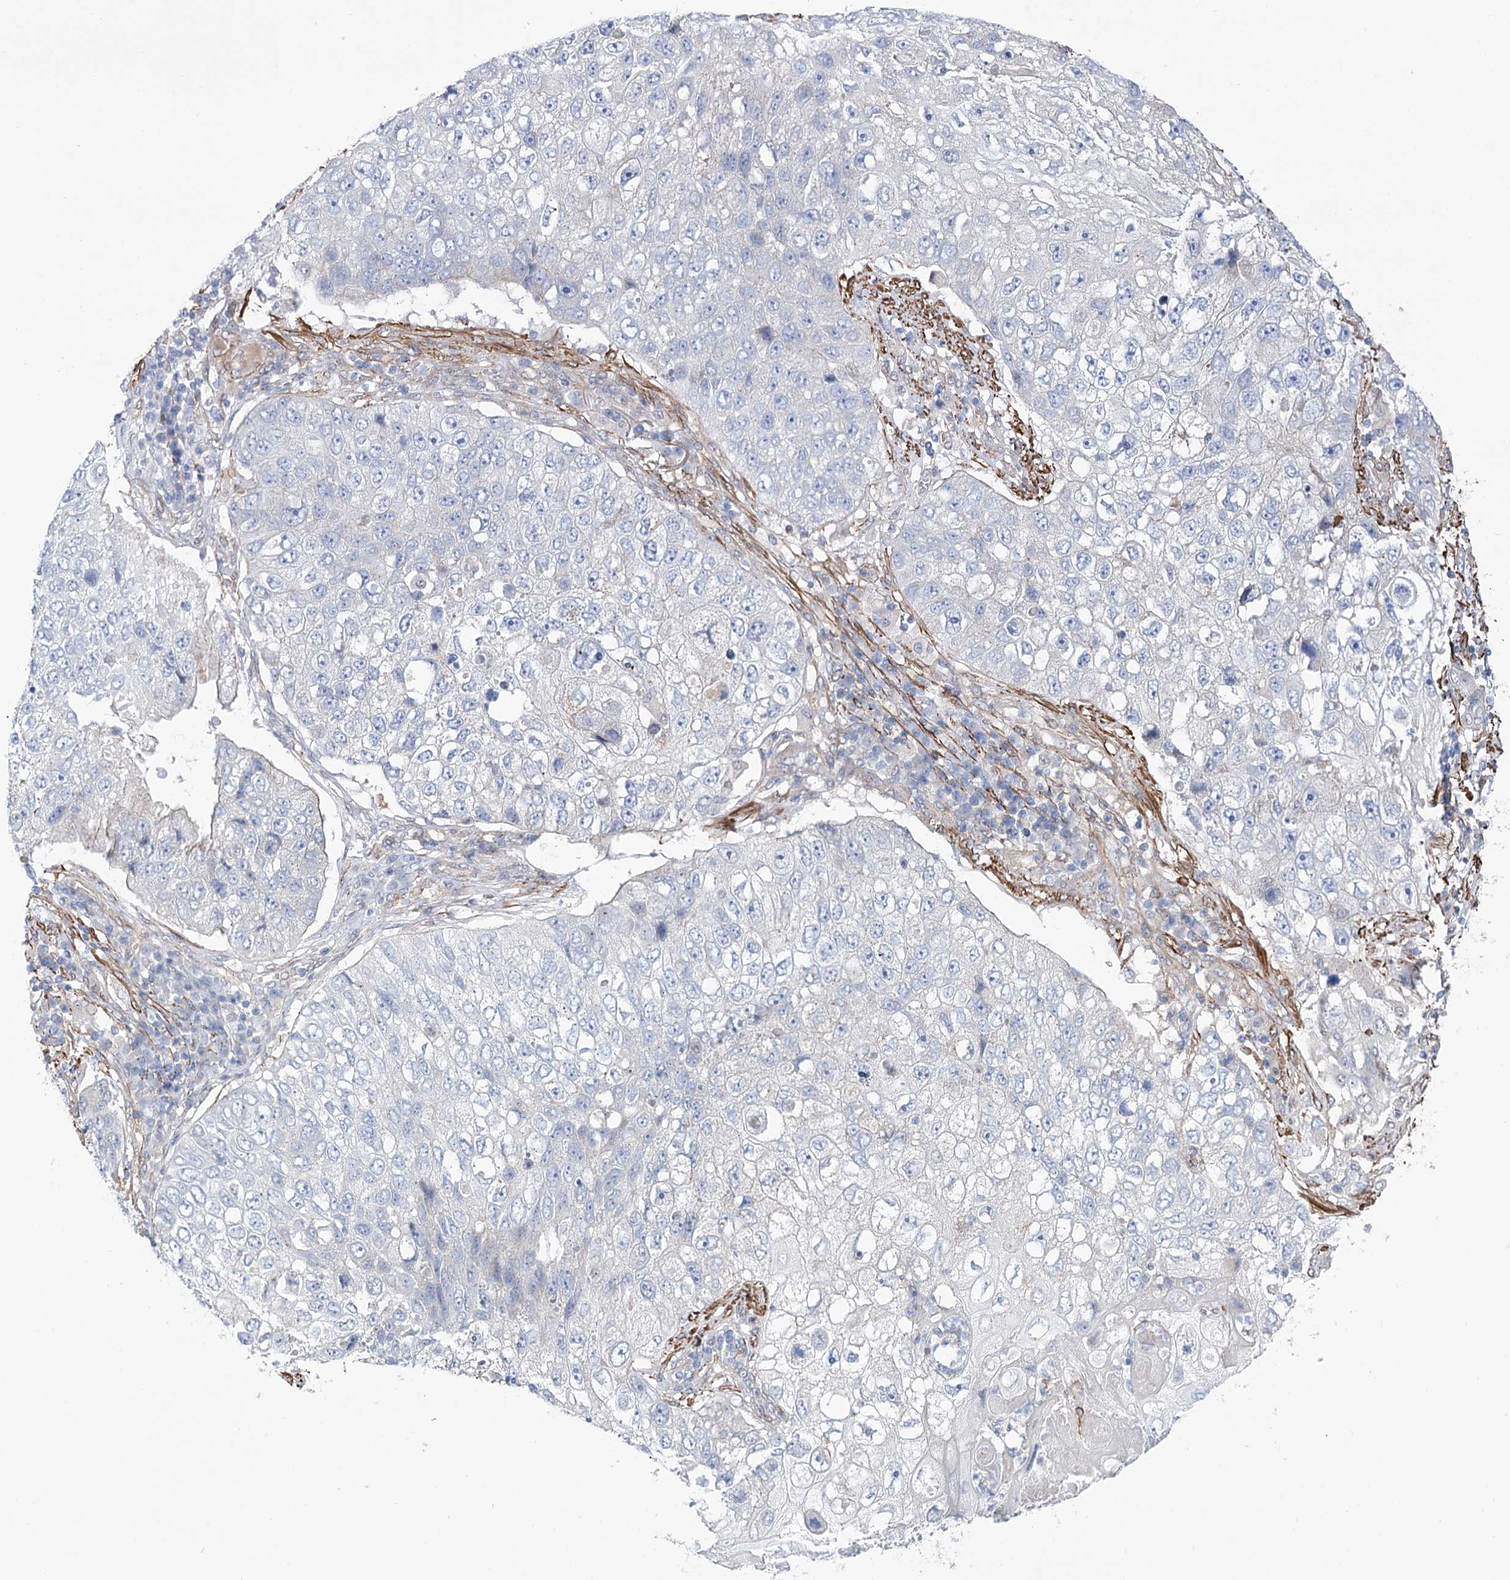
{"staining": {"intensity": "negative", "quantity": "none", "location": "none"}, "tissue": "lung cancer", "cell_type": "Tumor cells", "image_type": "cancer", "snomed": [{"axis": "morphology", "description": "Squamous cell carcinoma, NOS"}, {"axis": "topography", "description": "Lung"}], "caption": "IHC of human squamous cell carcinoma (lung) shows no staining in tumor cells. (DAB IHC visualized using brightfield microscopy, high magnification).", "gene": "WASHC3", "patient": {"sex": "male", "age": 61}}